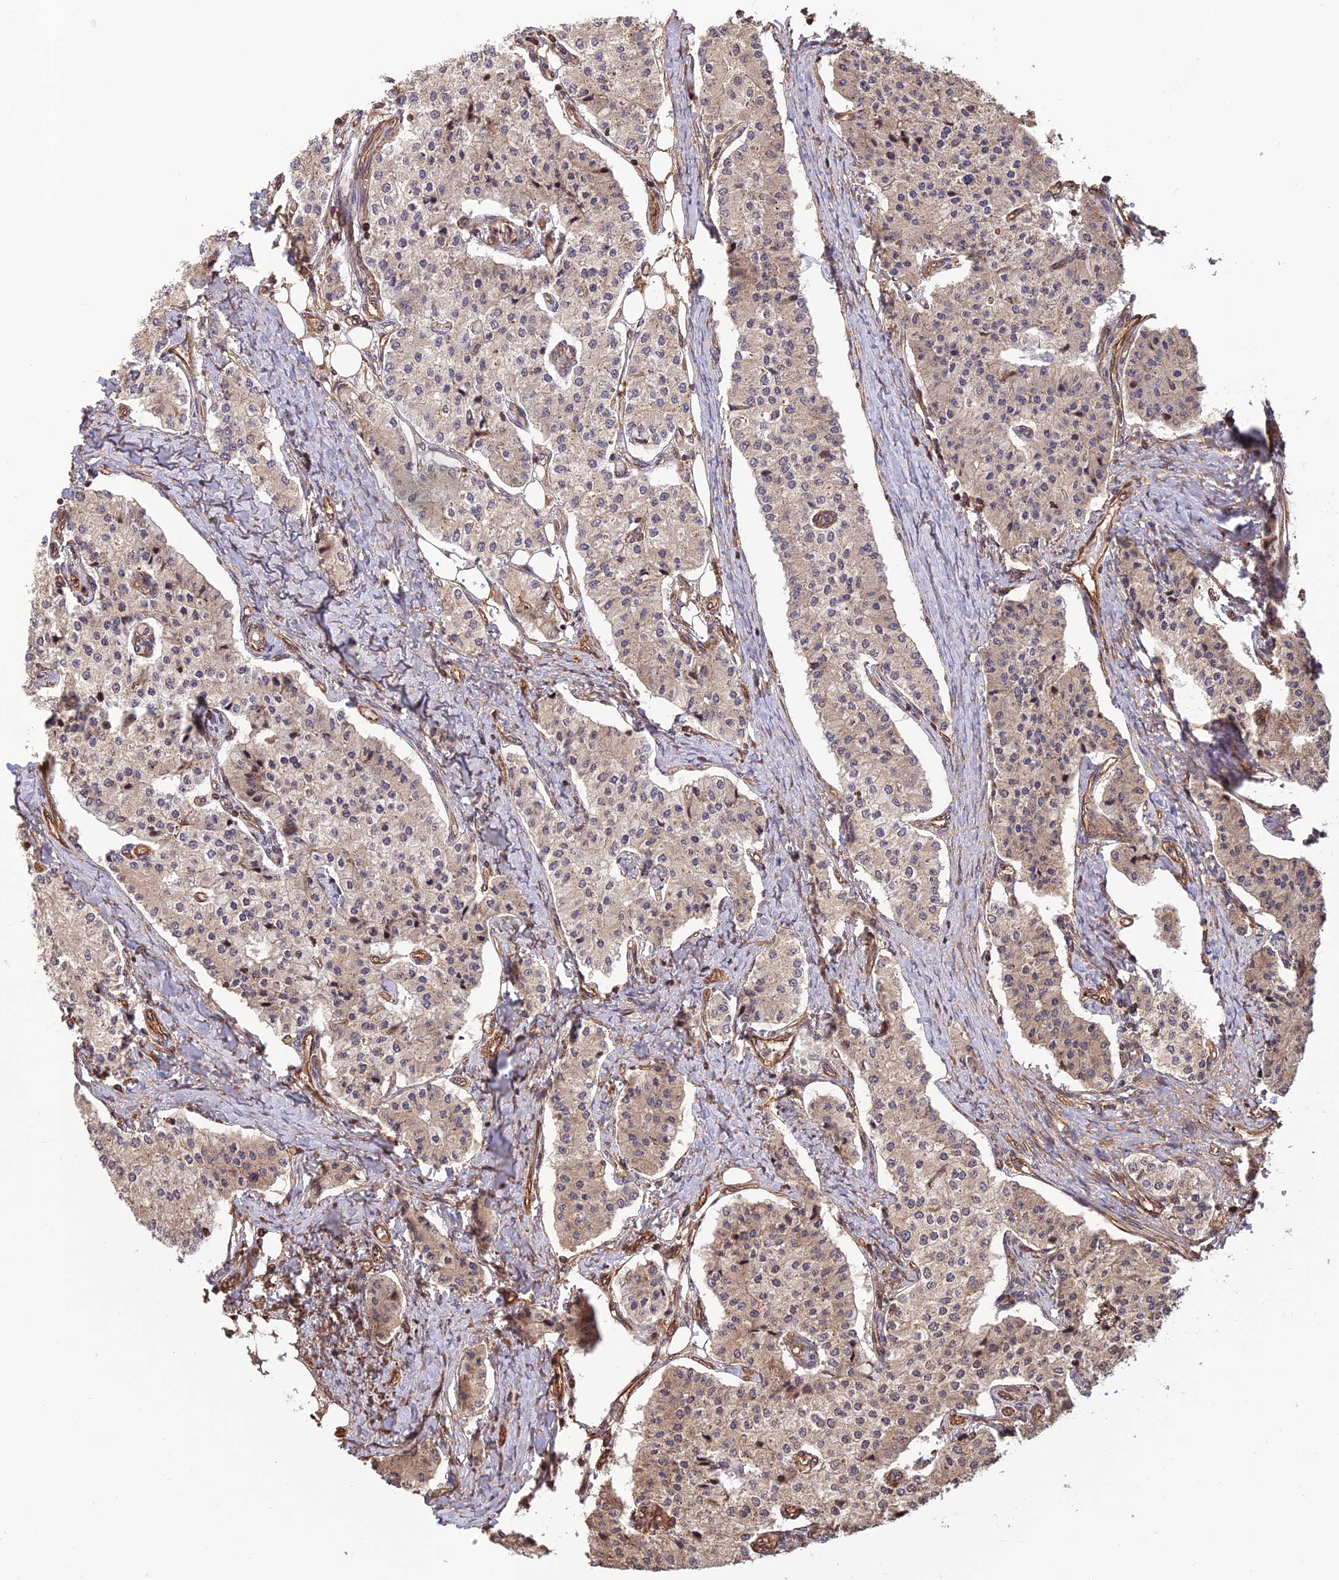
{"staining": {"intensity": "weak", "quantity": ">75%", "location": "cytoplasmic/membranous"}, "tissue": "carcinoid", "cell_type": "Tumor cells", "image_type": "cancer", "snomed": [{"axis": "morphology", "description": "Carcinoid, malignant, NOS"}, {"axis": "topography", "description": "Colon"}], "caption": "Carcinoid was stained to show a protein in brown. There is low levels of weak cytoplasmic/membranous positivity in about >75% of tumor cells. (brown staining indicates protein expression, while blue staining denotes nuclei).", "gene": "CREBL2", "patient": {"sex": "female", "age": 52}}